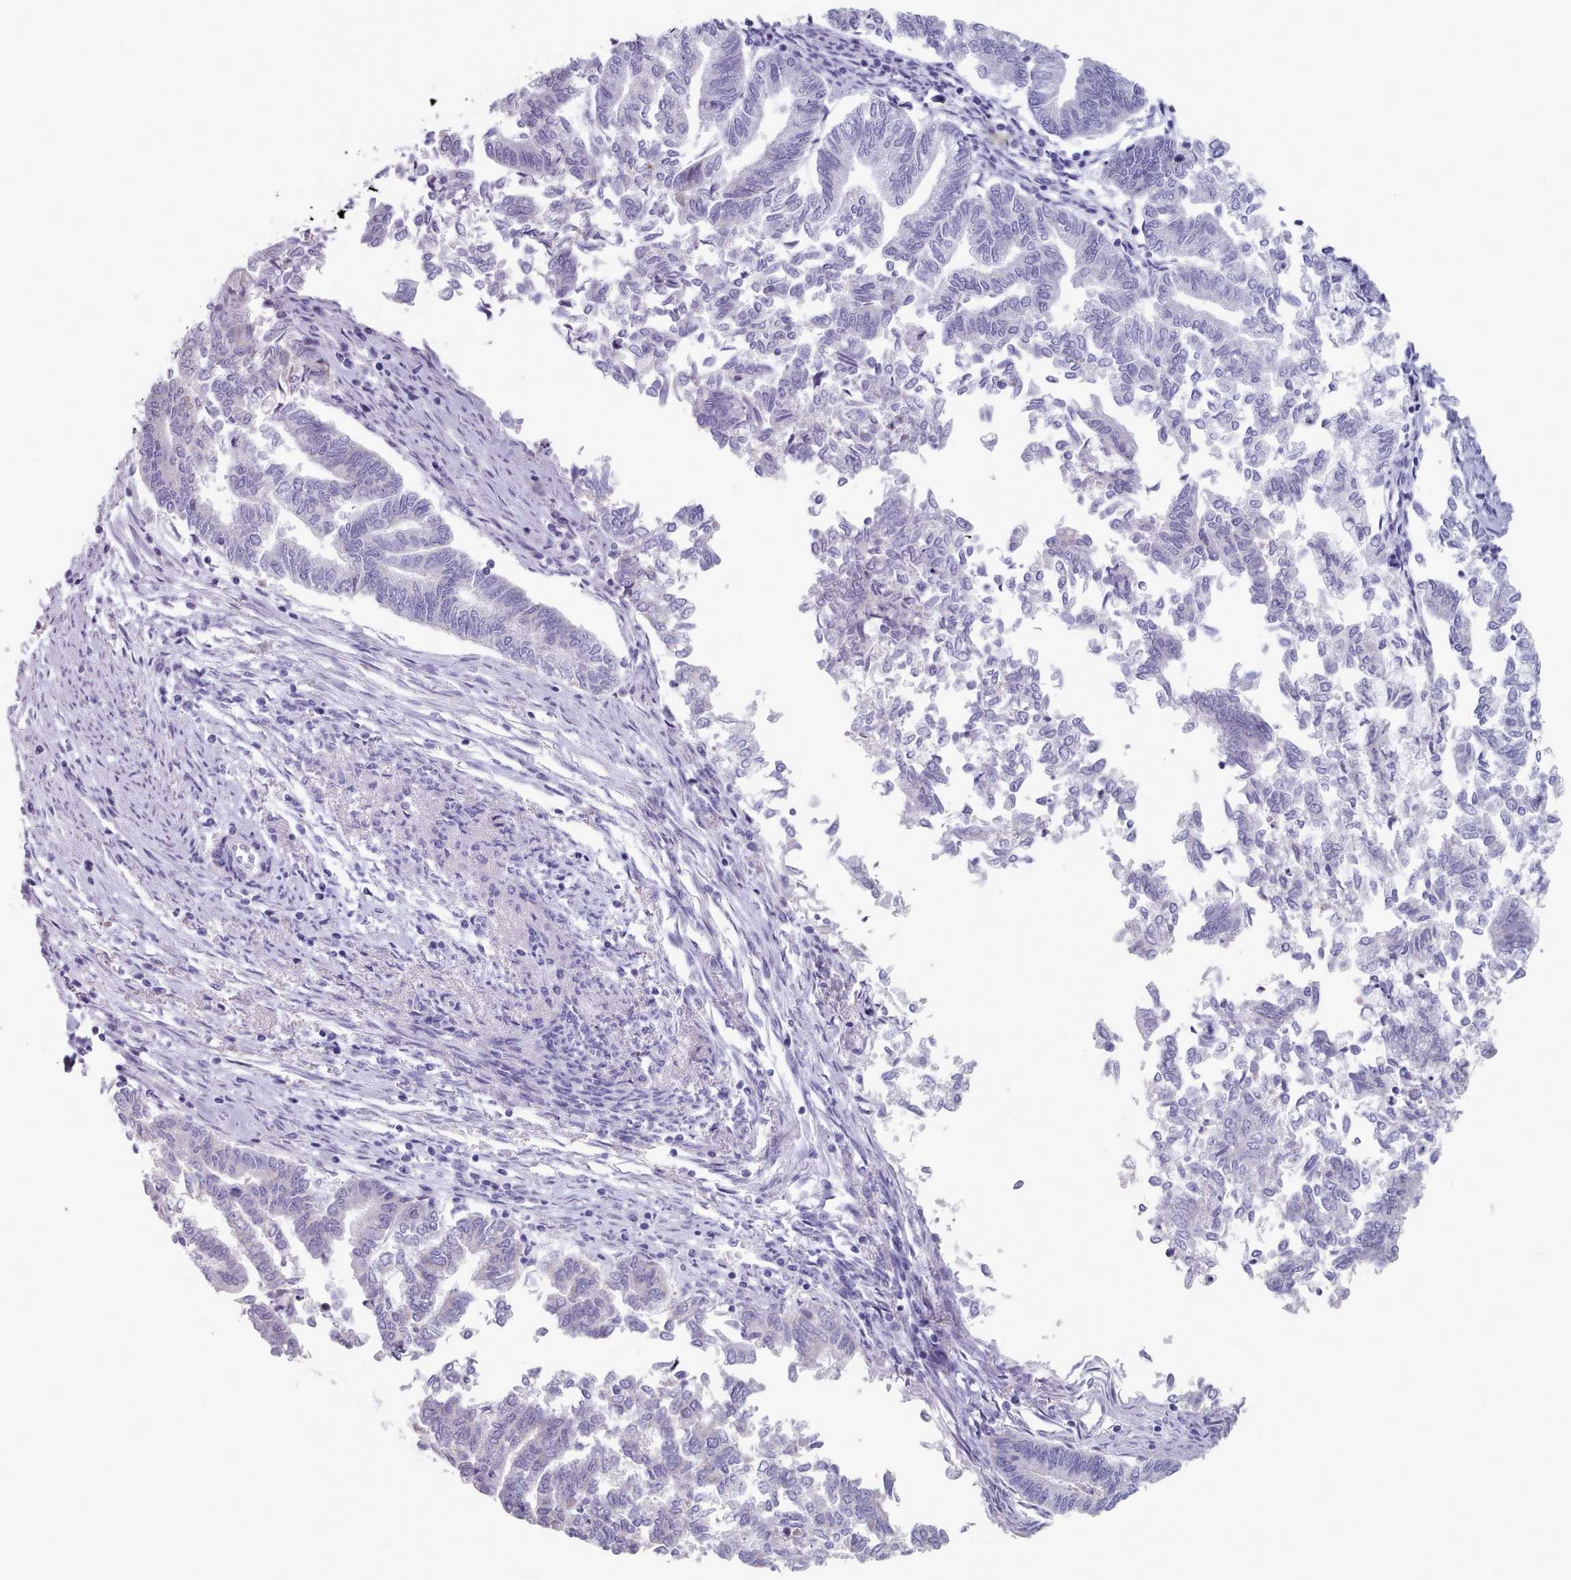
{"staining": {"intensity": "negative", "quantity": "none", "location": "none"}, "tissue": "endometrial cancer", "cell_type": "Tumor cells", "image_type": "cancer", "snomed": [{"axis": "morphology", "description": "Adenocarcinoma, NOS"}, {"axis": "topography", "description": "Endometrium"}], "caption": "Immunohistochemistry (IHC) micrograph of human endometrial cancer (adenocarcinoma) stained for a protein (brown), which shows no expression in tumor cells. (Brightfield microscopy of DAB immunohistochemistry at high magnification).", "gene": "HAO1", "patient": {"sex": "female", "age": 79}}